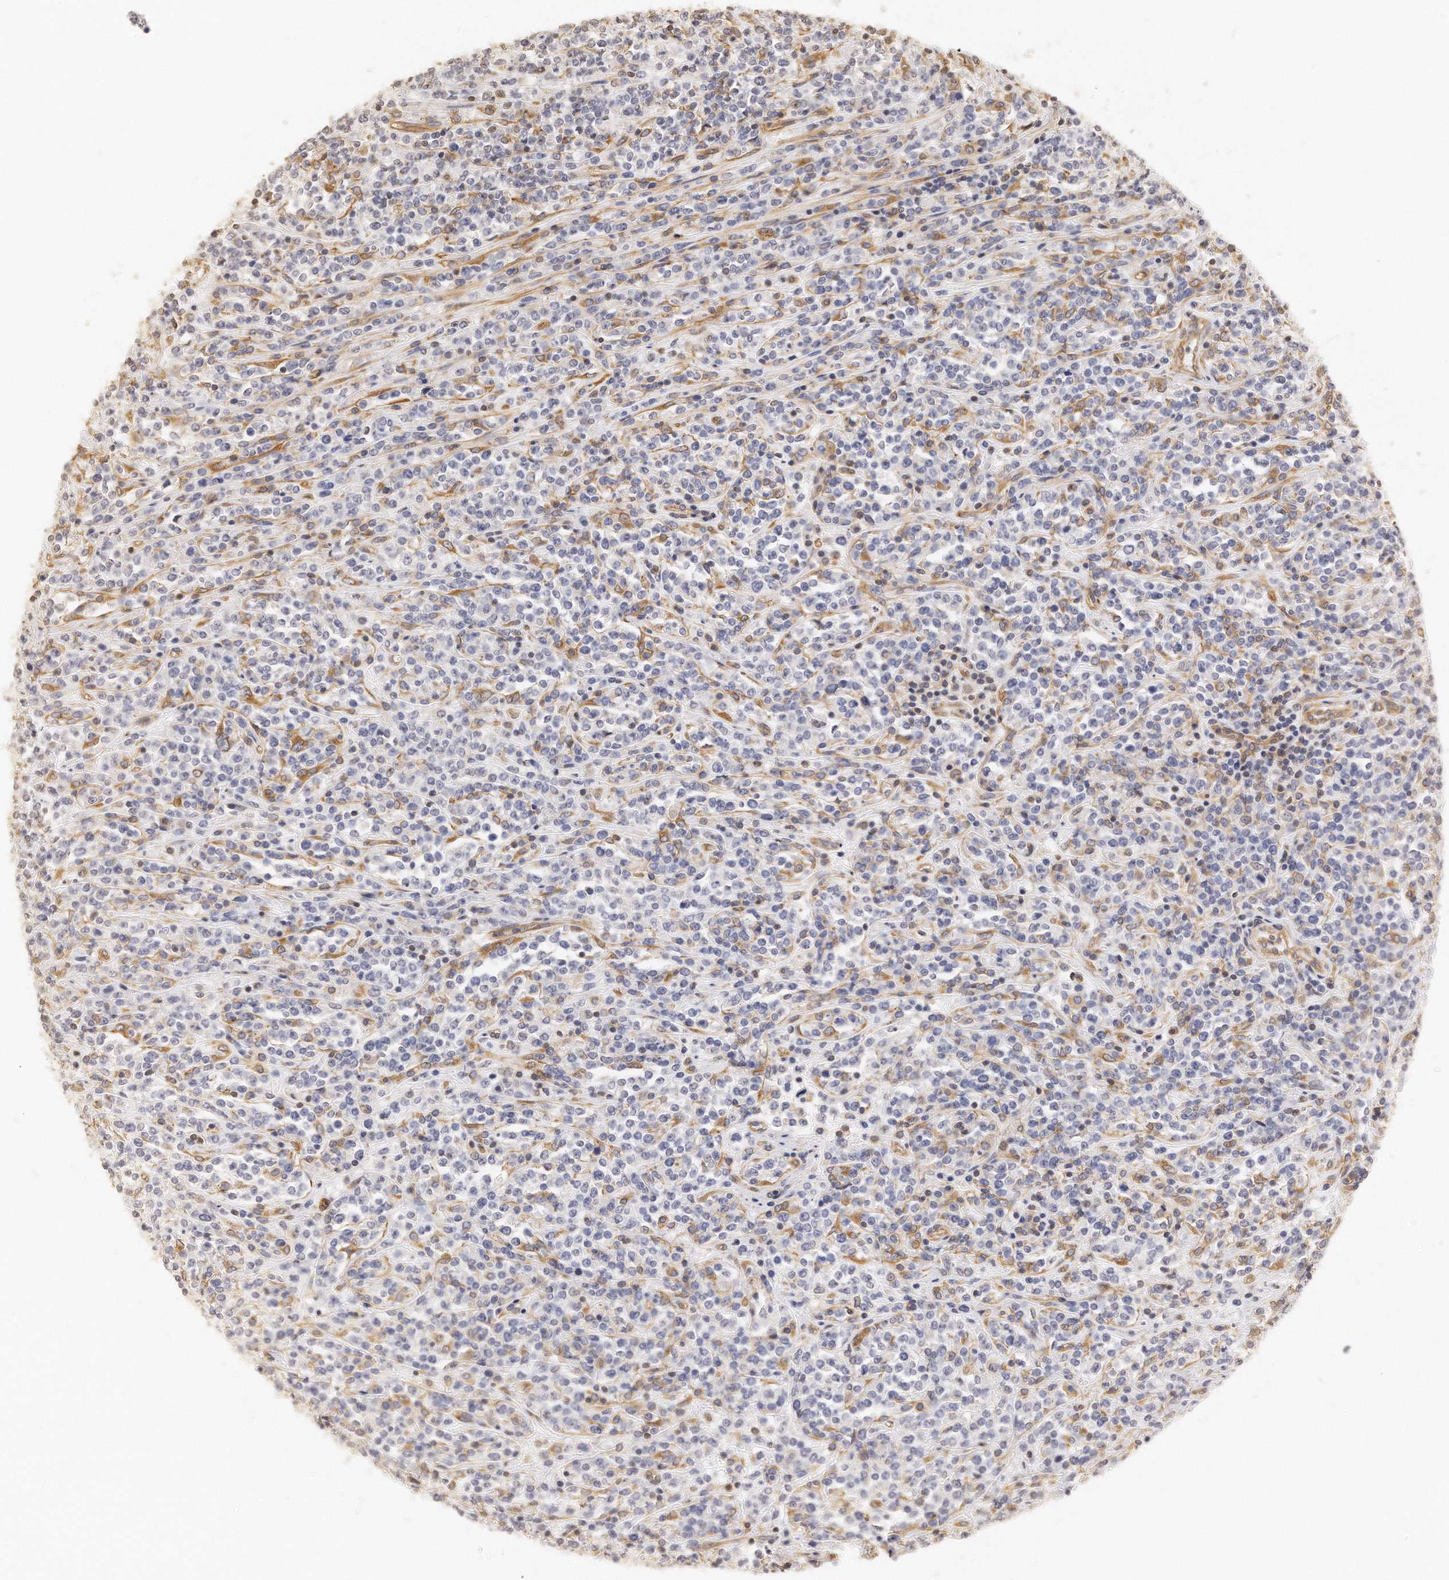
{"staining": {"intensity": "negative", "quantity": "none", "location": "none"}, "tissue": "lymphoma", "cell_type": "Tumor cells", "image_type": "cancer", "snomed": [{"axis": "morphology", "description": "Malignant lymphoma, non-Hodgkin's type, High grade"}, {"axis": "topography", "description": "Soft tissue"}], "caption": "Immunohistochemical staining of malignant lymphoma, non-Hodgkin's type (high-grade) displays no significant staining in tumor cells.", "gene": "CHST7", "patient": {"sex": "male", "age": 18}}